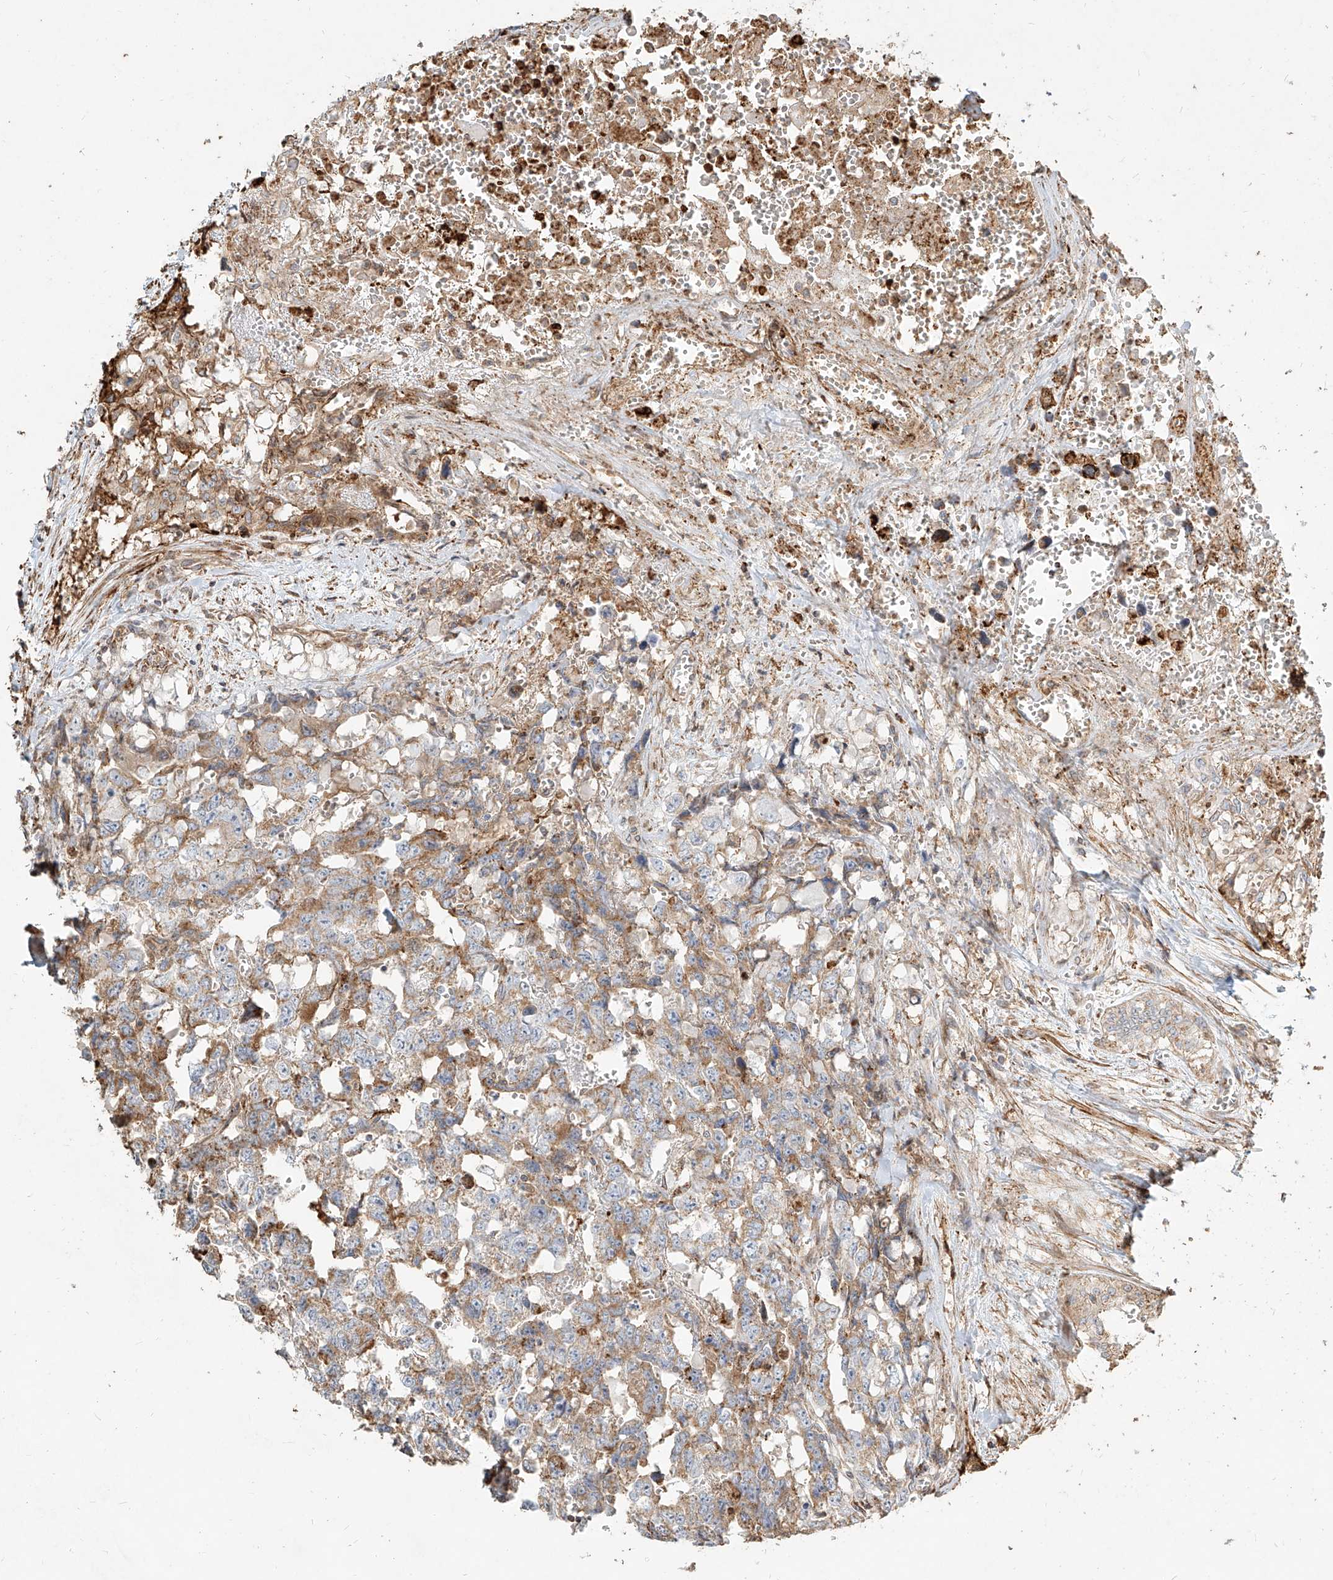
{"staining": {"intensity": "moderate", "quantity": "25%-75%", "location": "cytoplasmic/membranous"}, "tissue": "testis cancer", "cell_type": "Tumor cells", "image_type": "cancer", "snomed": [{"axis": "morphology", "description": "Carcinoma, Embryonal, NOS"}, {"axis": "topography", "description": "Testis"}], "caption": "Protein staining by IHC shows moderate cytoplasmic/membranous positivity in approximately 25%-75% of tumor cells in testis cancer. (Brightfield microscopy of DAB IHC at high magnification).", "gene": "MTX2", "patient": {"sex": "male", "age": 31}}